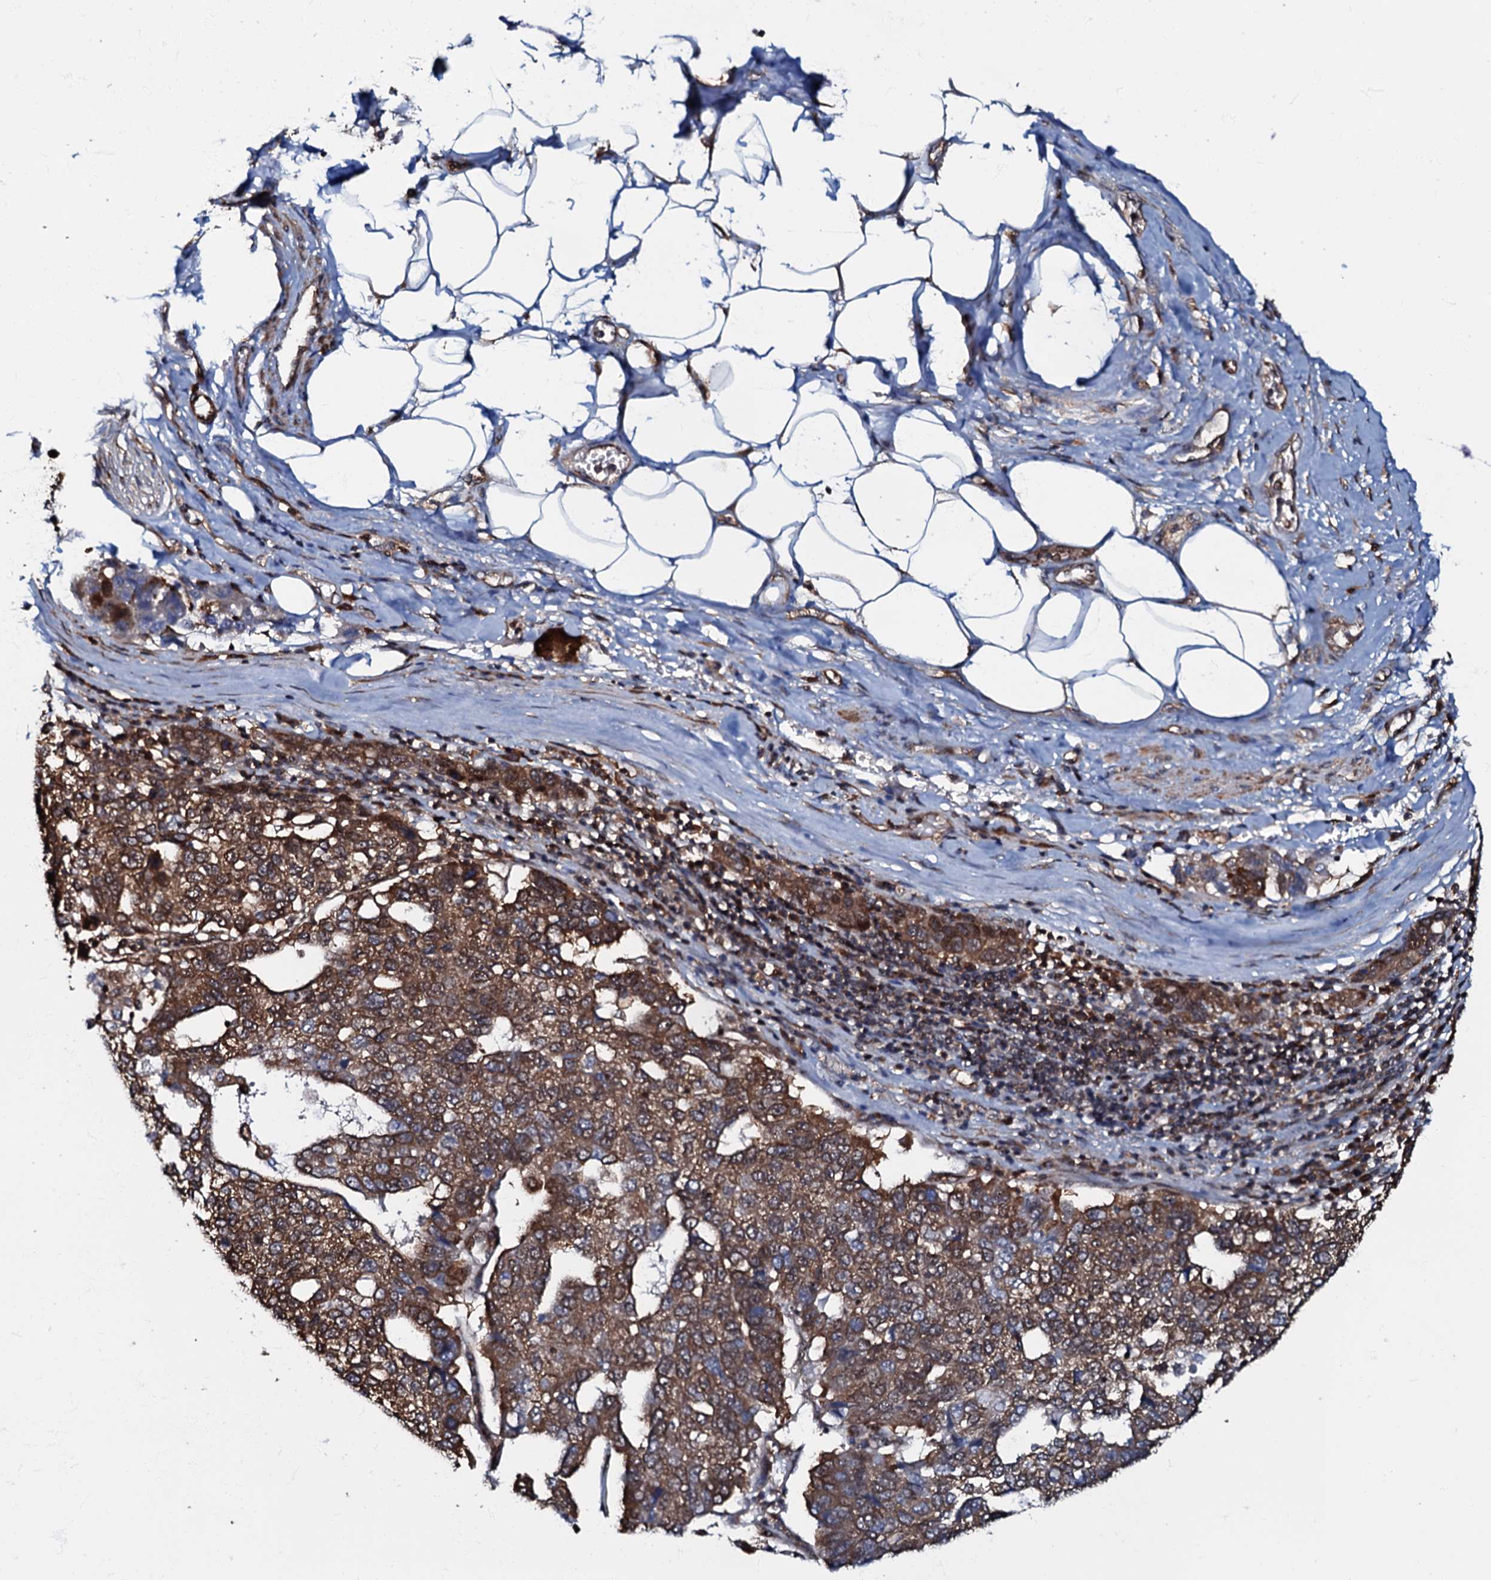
{"staining": {"intensity": "moderate", "quantity": ">75%", "location": "cytoplasmic/membranous"}, "tissue": "pancreatic cancer", "cell_type": "Tumor cells", "image_type": "cancer", "snomed": [{"axis": "morphology", "description": "Adenocarcinoma, NOS"}, {"axis": "topography", "description": "Pancreas"}], "caption": "Immunohistochemistry (IHC) photomicrograph of neoplastic tissue: adenocarcinoma (pancreatic) stained using IHC shows medium levels of moderate protein expression localized specifically in the cytoplasmic/membranous of tumor cells, appearing as a cytoplasmic/membranous brown color.", "gene": "OSBP", "patient": {"sex": "female", "age": 61}}